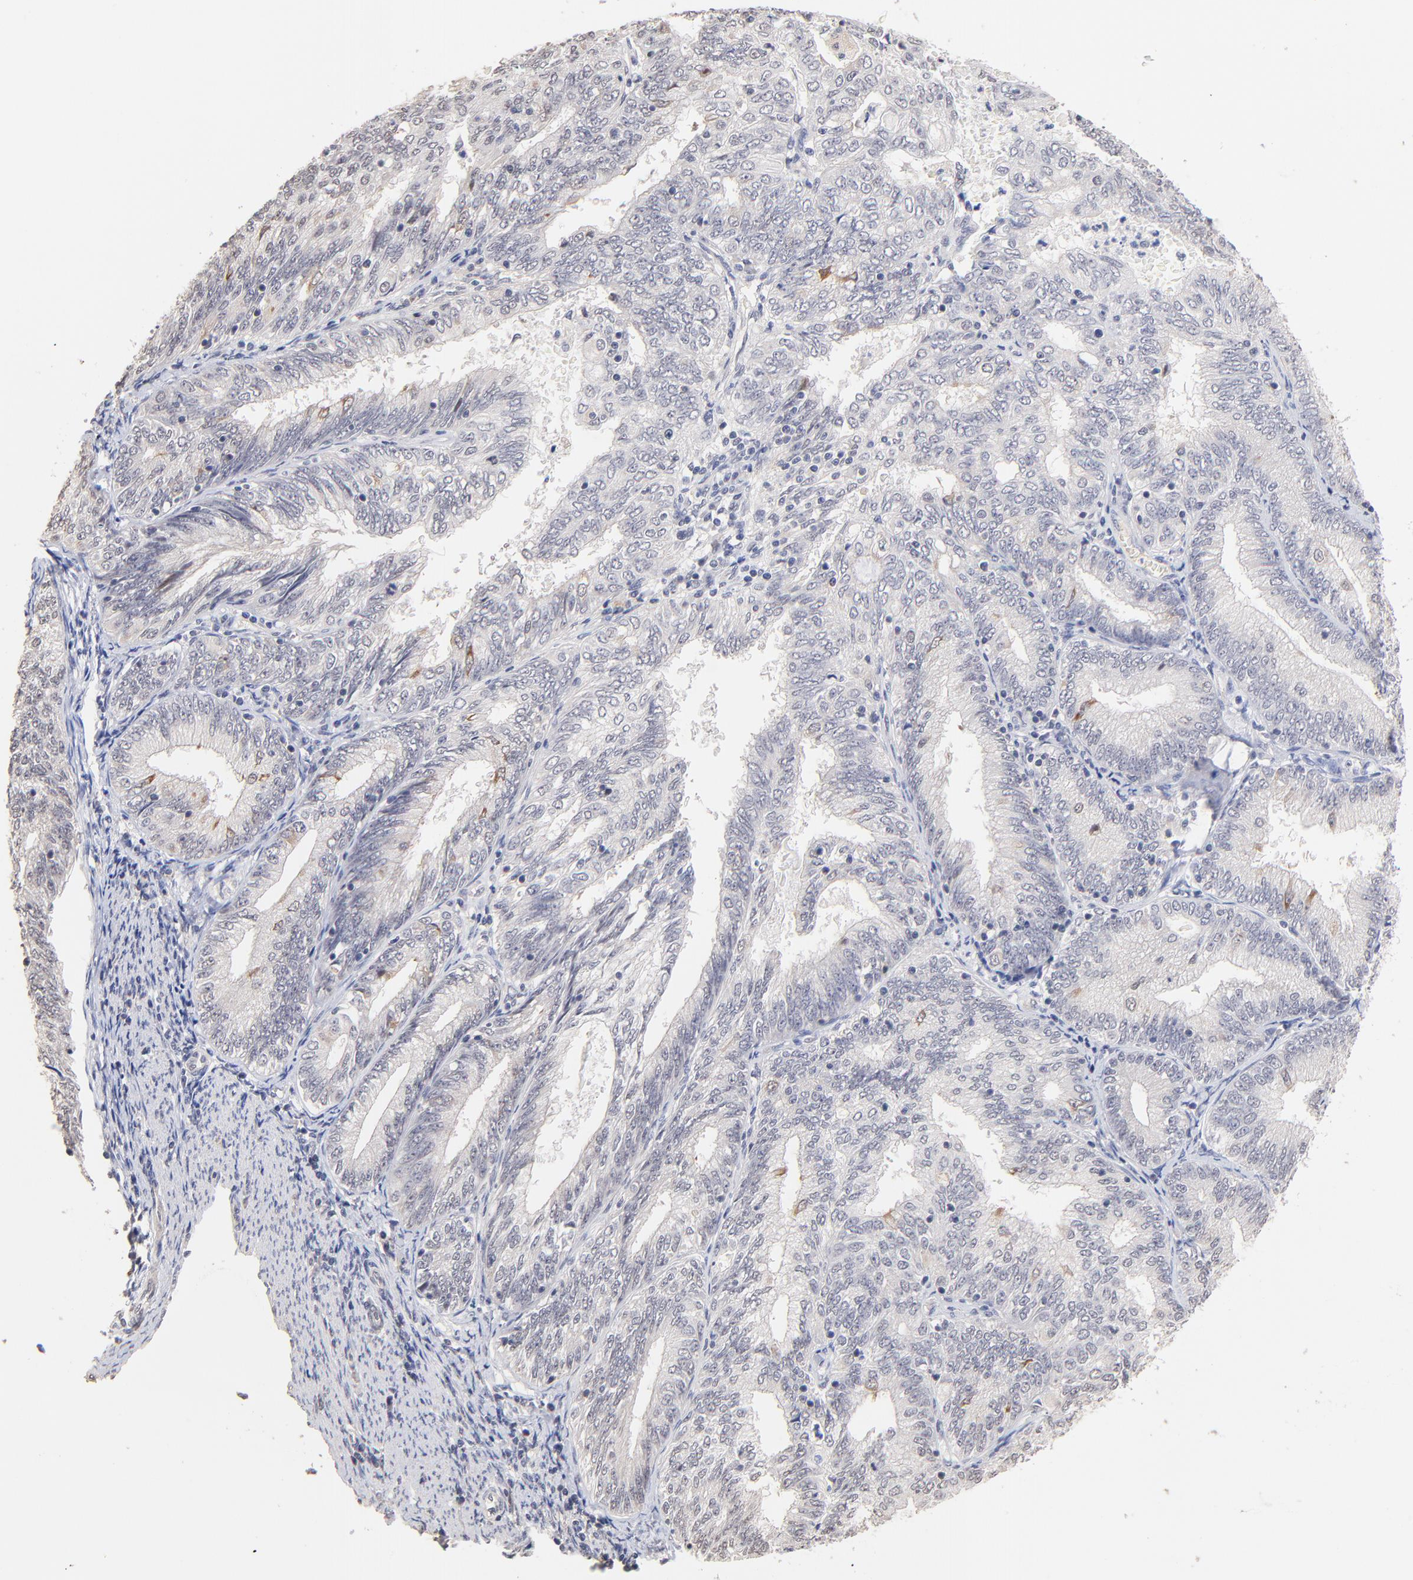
{"staining": {"intensity": "negative", "quantity": "none", "location": "none"}, "tissue": "endometrial cancer", "cell_type": "Tumor cells", "image_type": "cancer", "snomed": [{"axis": "morphology", "description": "Adenocarcinoma, NOS"}, {"axis": "topography", "description": "Endometrium"}], "caption": "Immunohistochemistry (IHC) image of neoplastic tissue: human endometrial cancer stained with DAB displays no significant protein expression in tumor cells.", "gene": "RIBC2", "patient": {"sex": "female", "age": 69}}